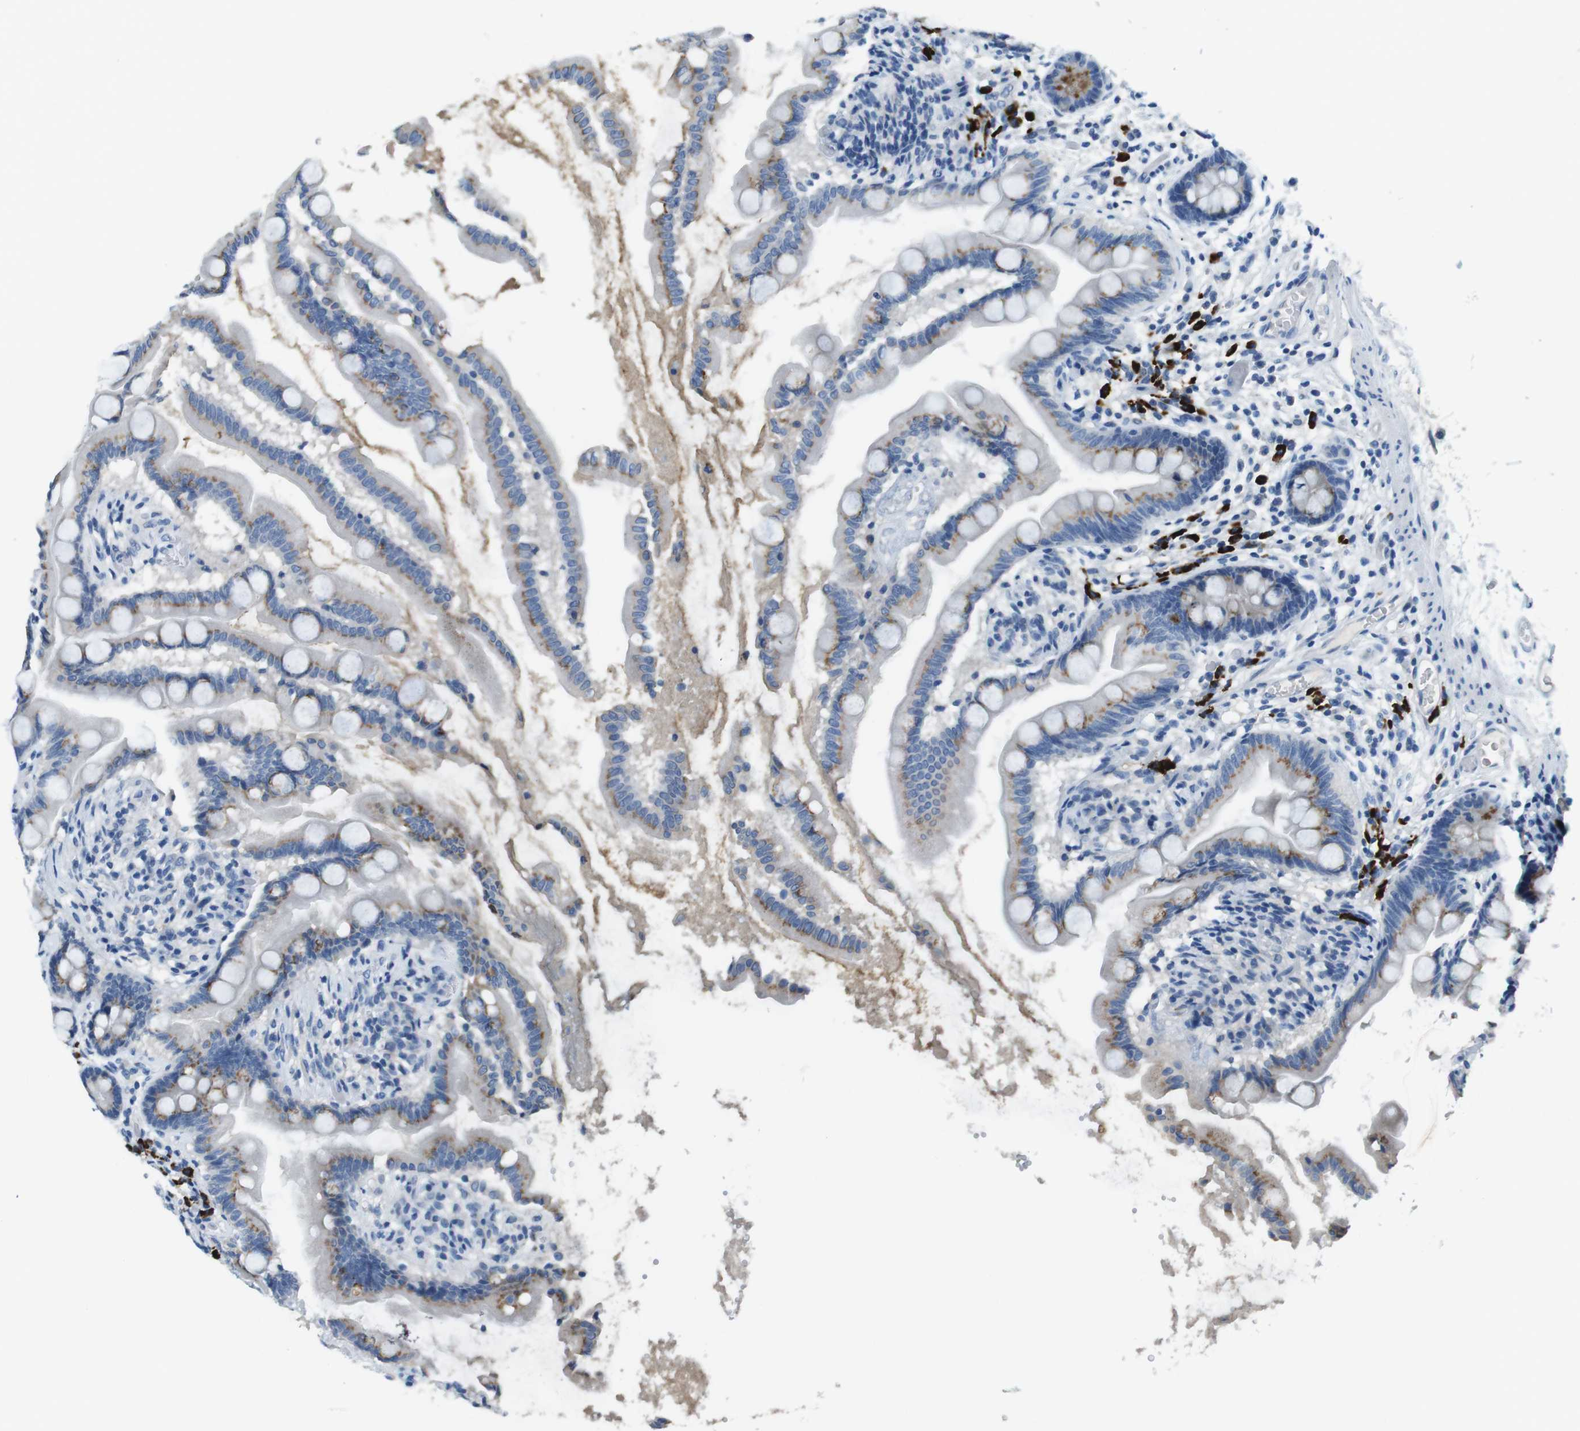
{"staining": {"intensity": "moderate", "quantity": ">75%", "location": "cytoplasmic/membranous"}, "tissue": "small intestine", "cell_type": "Glandular cells", "image_type": "normal", "snomed": [{"axis": "morphology", "description": "Normal tissue, NOS"}, {"axis": "topography", "description": "Small intestine"}], "caption": "IHC of unremarkable small intestine reveals medium levels of moderate cytoplasmic/membranous staining in about >75% of glandular cells. (brown staining indicates protein expression, while blue staining denotes nuclei).", "gene": "SLC35A3", "patient": {"sex": "female", "age": 56}}